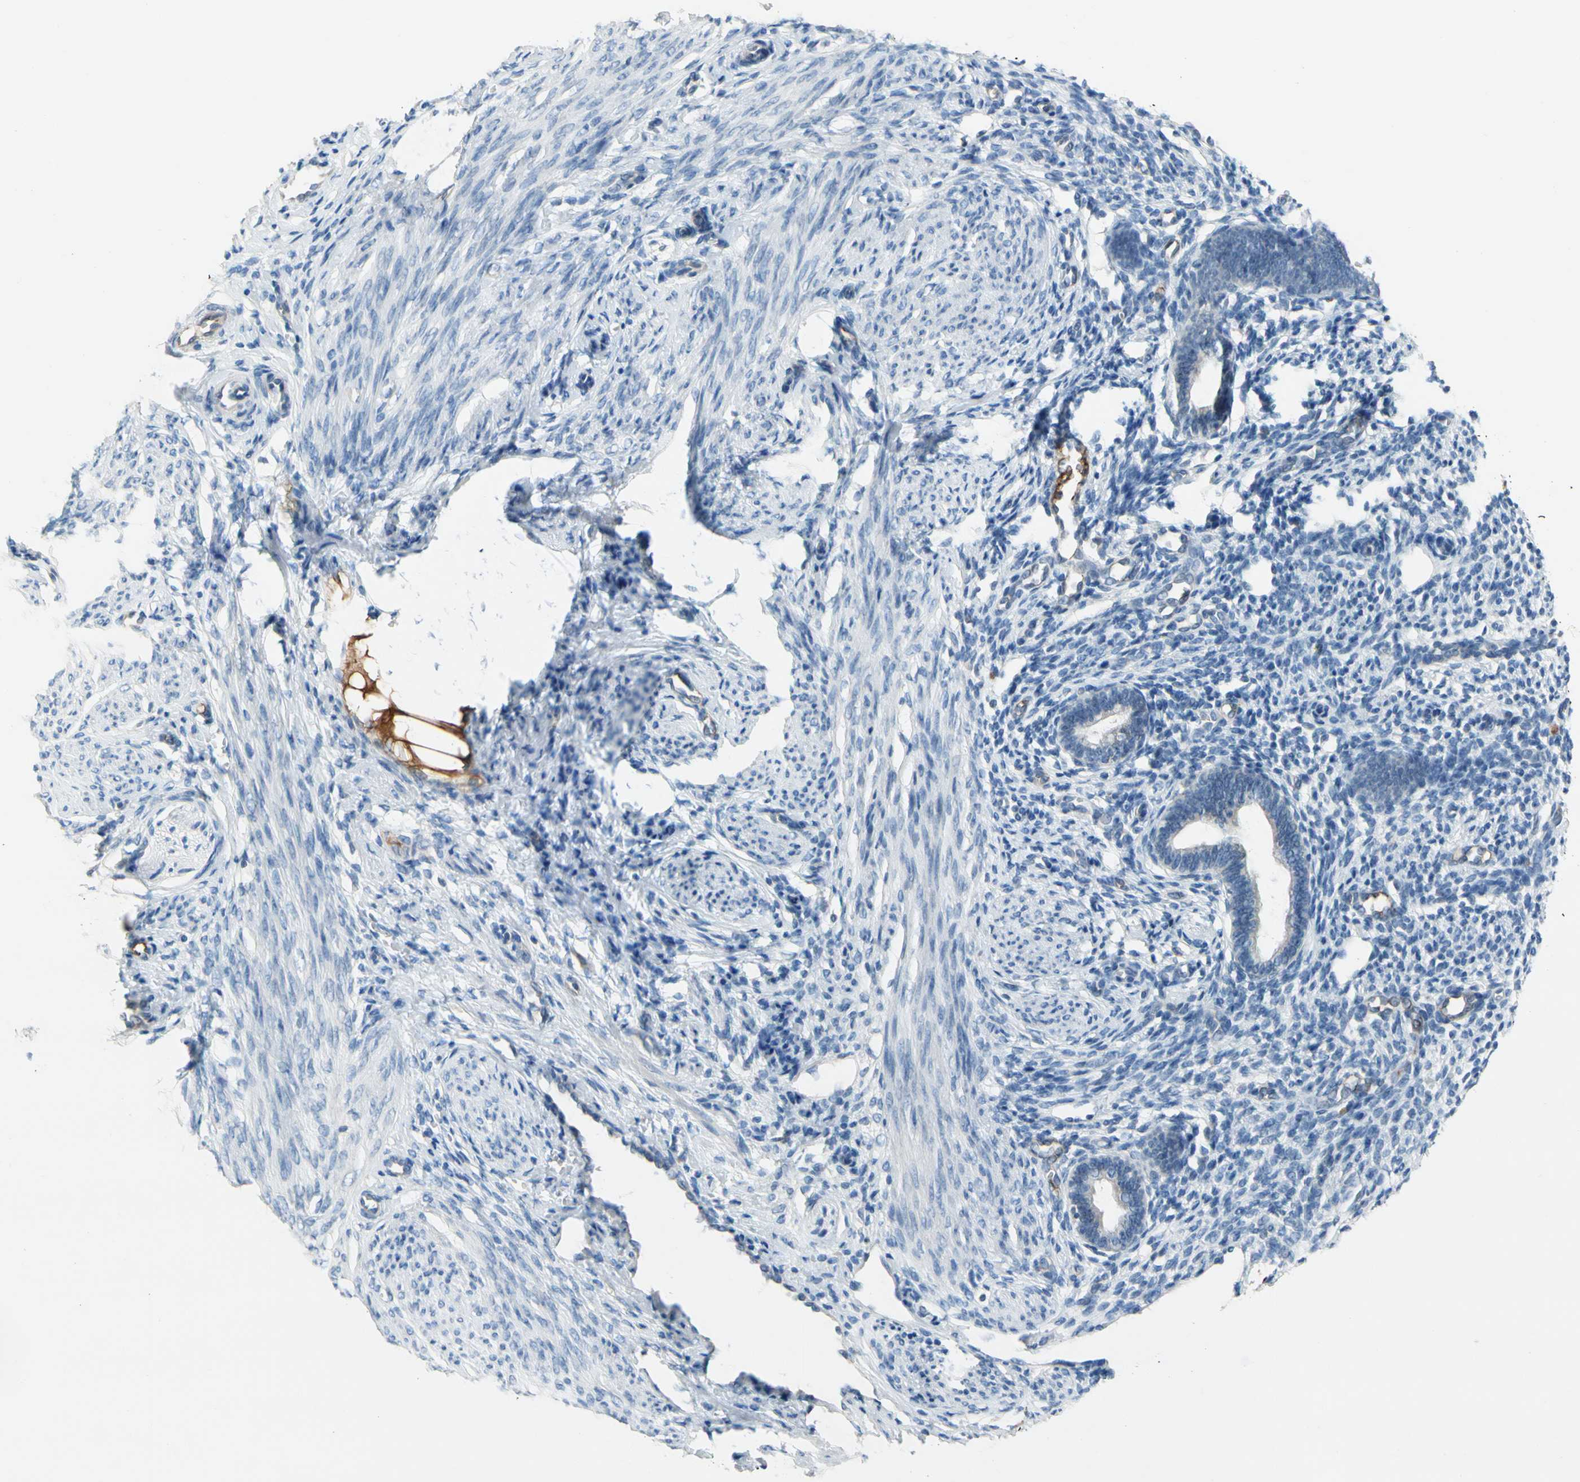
{"staining": {"intensity": "negative", "quantity": "none", "location": "none"}, "tissue": "endometrium", "cell_type": "Cells in endometrial stroma", "image_type": "normal", "snomed": [{"axis": "morphology", "description": "Normal tissue, NOS"}, {"axis": "topography", "description": "Endometrium"}], "caption": "A high-resolution image shows immunohistochemistry staining of benign endometrium, which shows no significant staining in cells in endometrial stroma. (Brightfield microscopy of DAB (3,3'-diaminobenzidine) immunohistochemistry (IHC) at high magnification).", "gene": "CNDP1", "patient": {"sex": "female", "age": 27}}